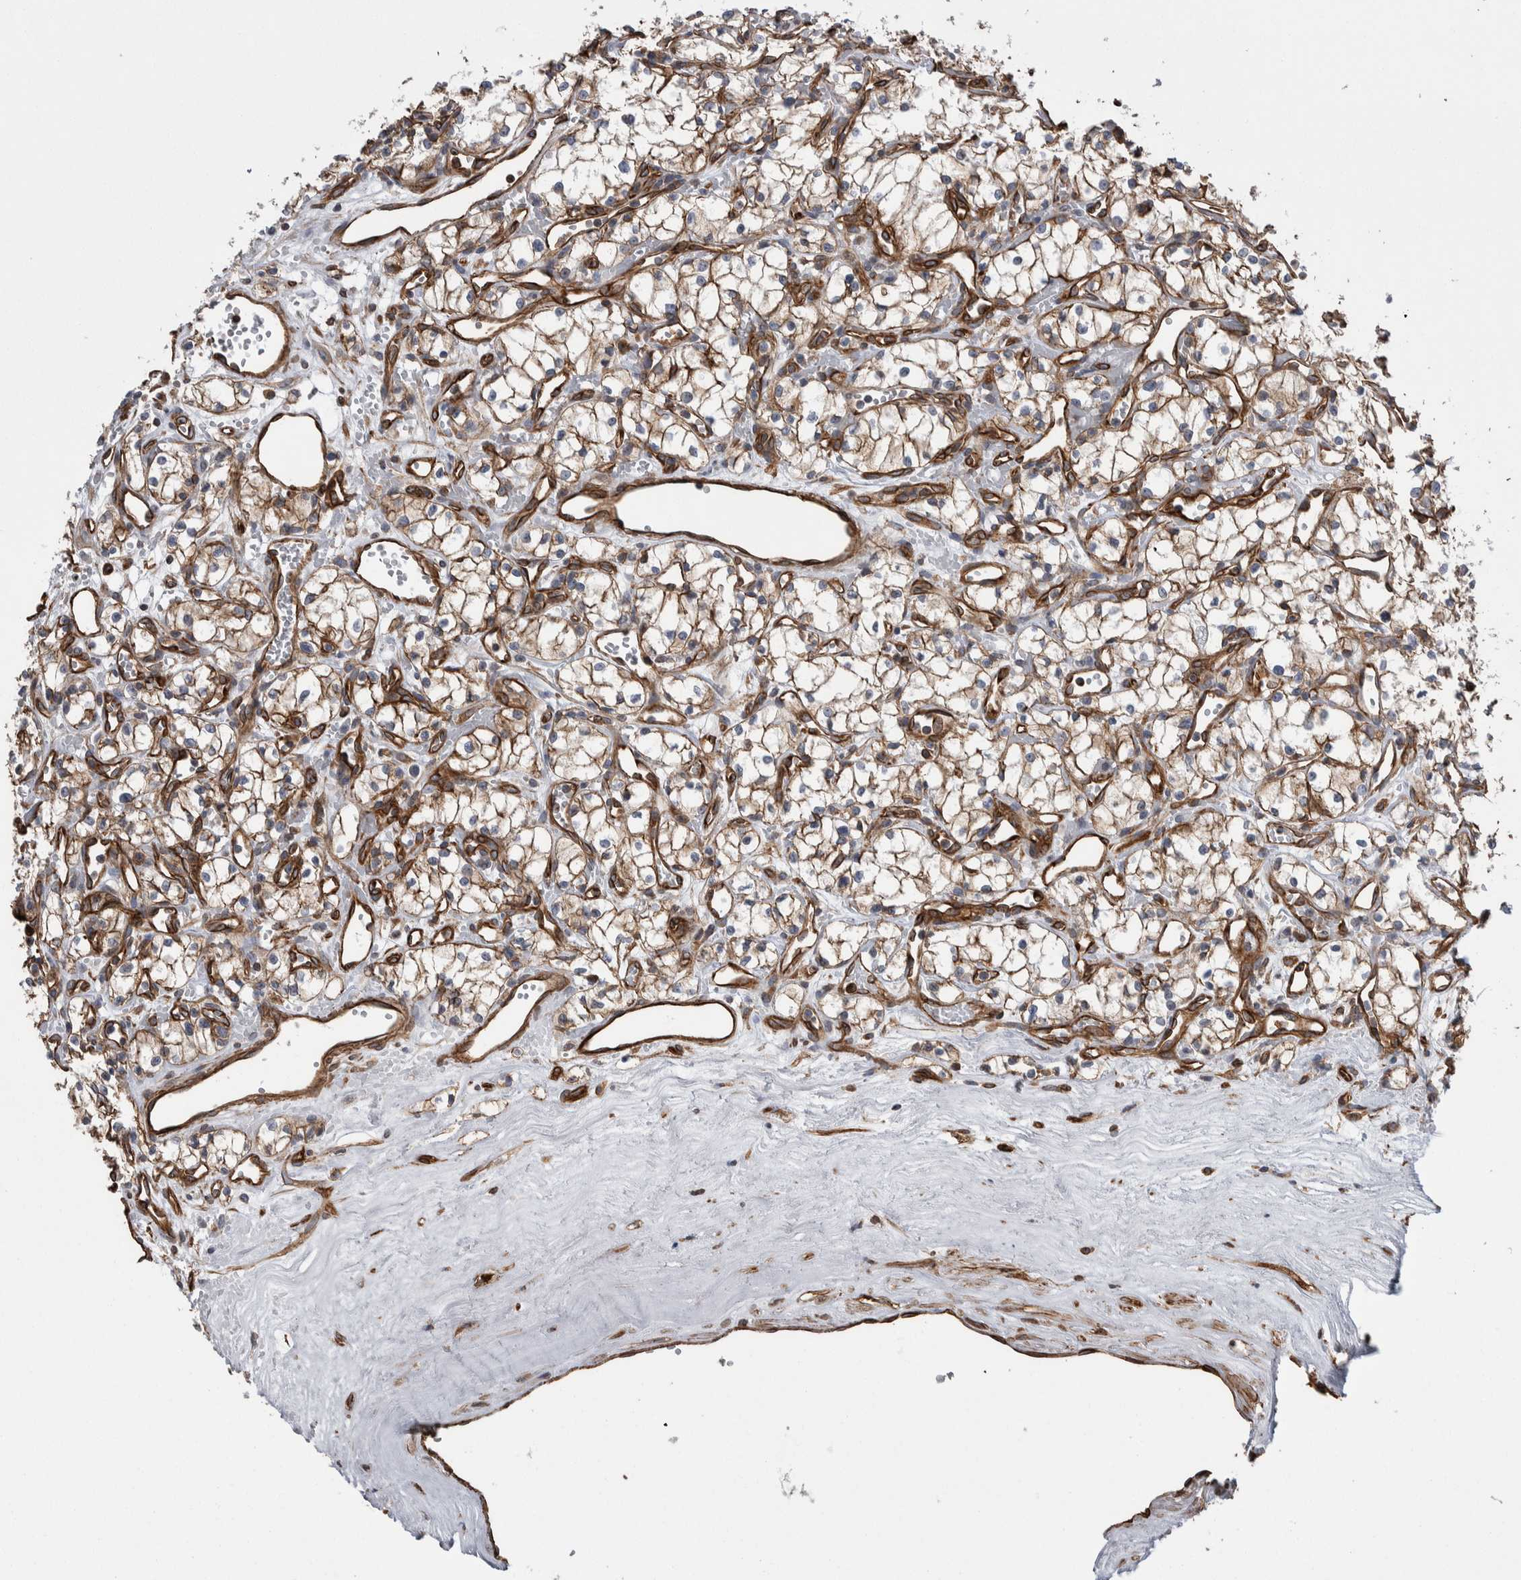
{"staining": {"intensity": "strong", "quantity": ">75%", "location": "cytoplasmic/membranous"}, "tissue": "renal cancer", "cell_type": "Tumor cells", "image_type": "cancer", "snomed": [{"axis": "morphology", "description": "Adenocarcinoma, NOS"}, {"axis": "topography", "description": "Kidney"}], "caption": "A brown stain shows strong cytoplasmic/membranous positivity of a protein in renal cancer tumor cells. The staining was performed using DAB (3,3'-diaminobenzidine) to visualize the protein expression in brown, while the nuclei were stained in blue with hematoxylin (Magnification: 20x).", "gene": "KIF12", "patient": {"sex": "male", "age": 59}}